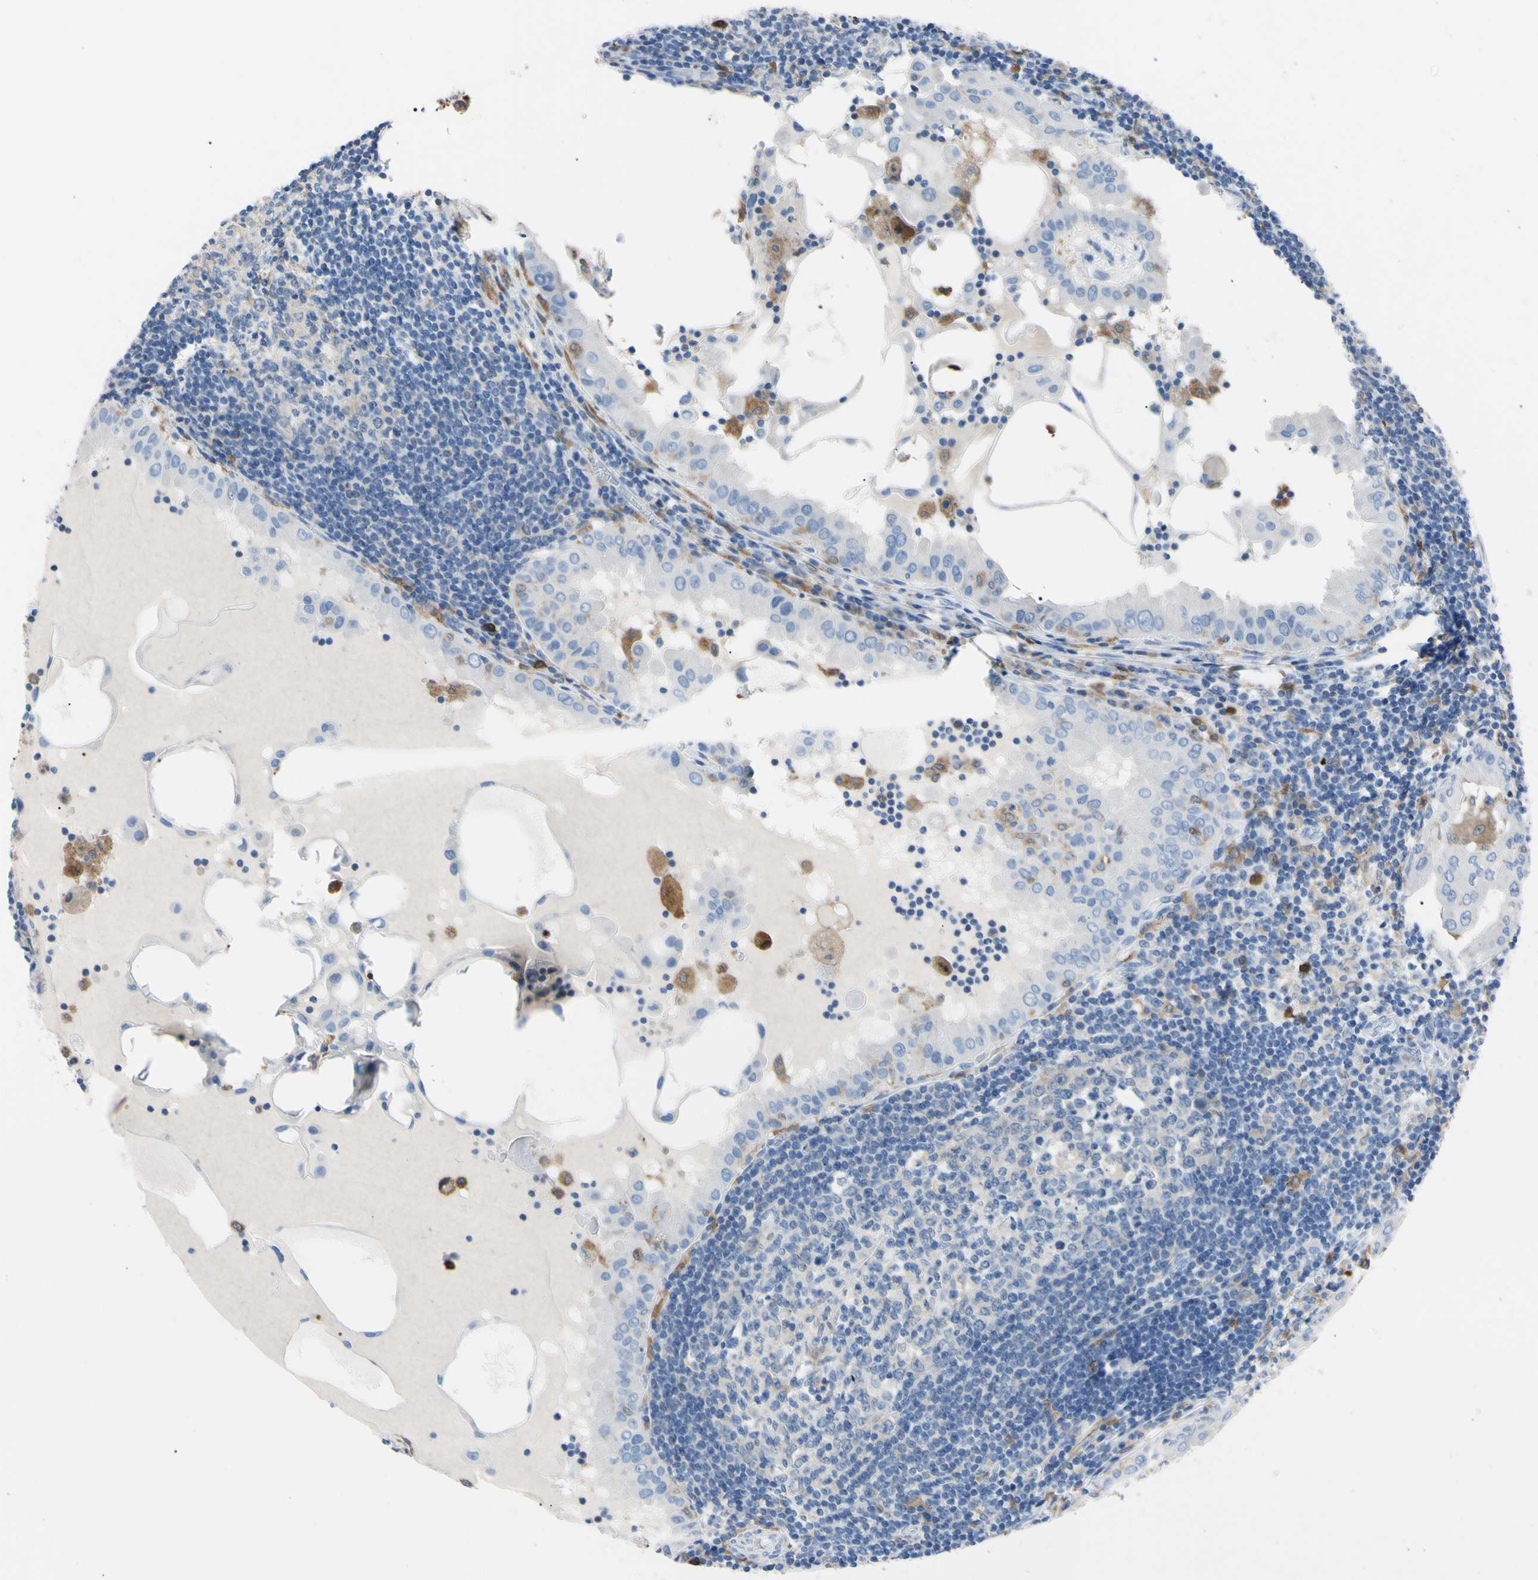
{"staining": {"intensity": "negative", "quantity": "none", "location": "none"}, "tissue": "thyroid cancer", "cell_type": "Tumor cells", "image_type": "cancer", "snomed": [{"axis": "morphology", "description": "Papillary adenocarcinoma, NOS"}, {"axis": "topography", "description": "Thyroid gland"}], "caption": "Immunohistochemical staining of human thyroid cancer (papillary adenocarcinoma) shows no significant staining in tumor cells. (DAB (3,3'-diaminobenzidine) immunohistochemistry (IHC), high magnification).", "gene": "NCF4", "patient": {"sex": "male", "age": 33}}